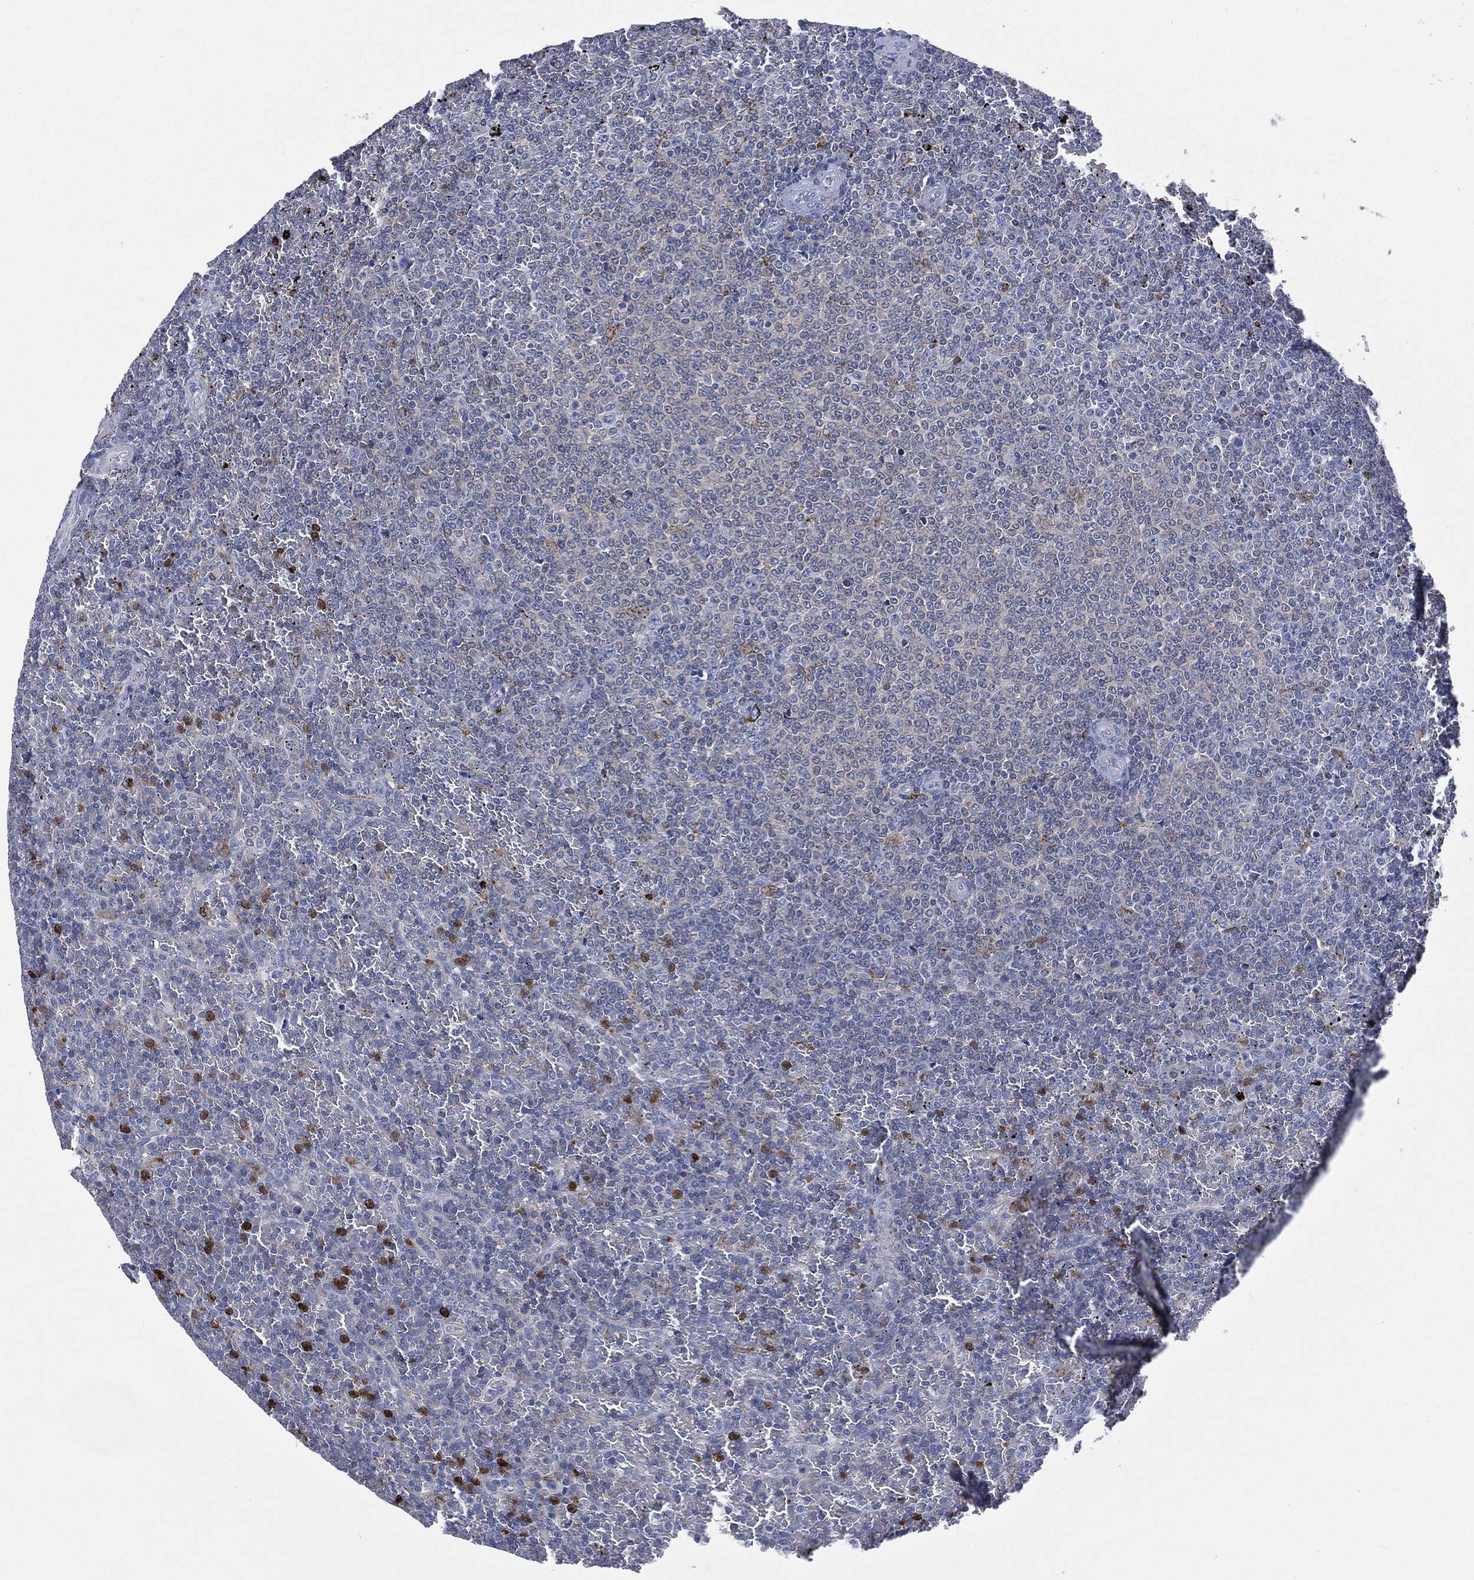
{"staining": {"intensity": "negative", "quantity": "none", "location": "none"}, "tissue": "lymphoma", "cell_type": "Tumor cells", "image_type": "cancer", "snomed": [{"axis": "morphology", "description": "Malignant lymphoma, non-Hodgkin's type, Low grade"}, {"axis": "topography", "description": "Spleen"}], "caption": "The histopathology image exhibits no significant staining in tumor cells of lymphoma.", "gene": "VSIG4", "patient": {"sex": "female", "age": 77}}